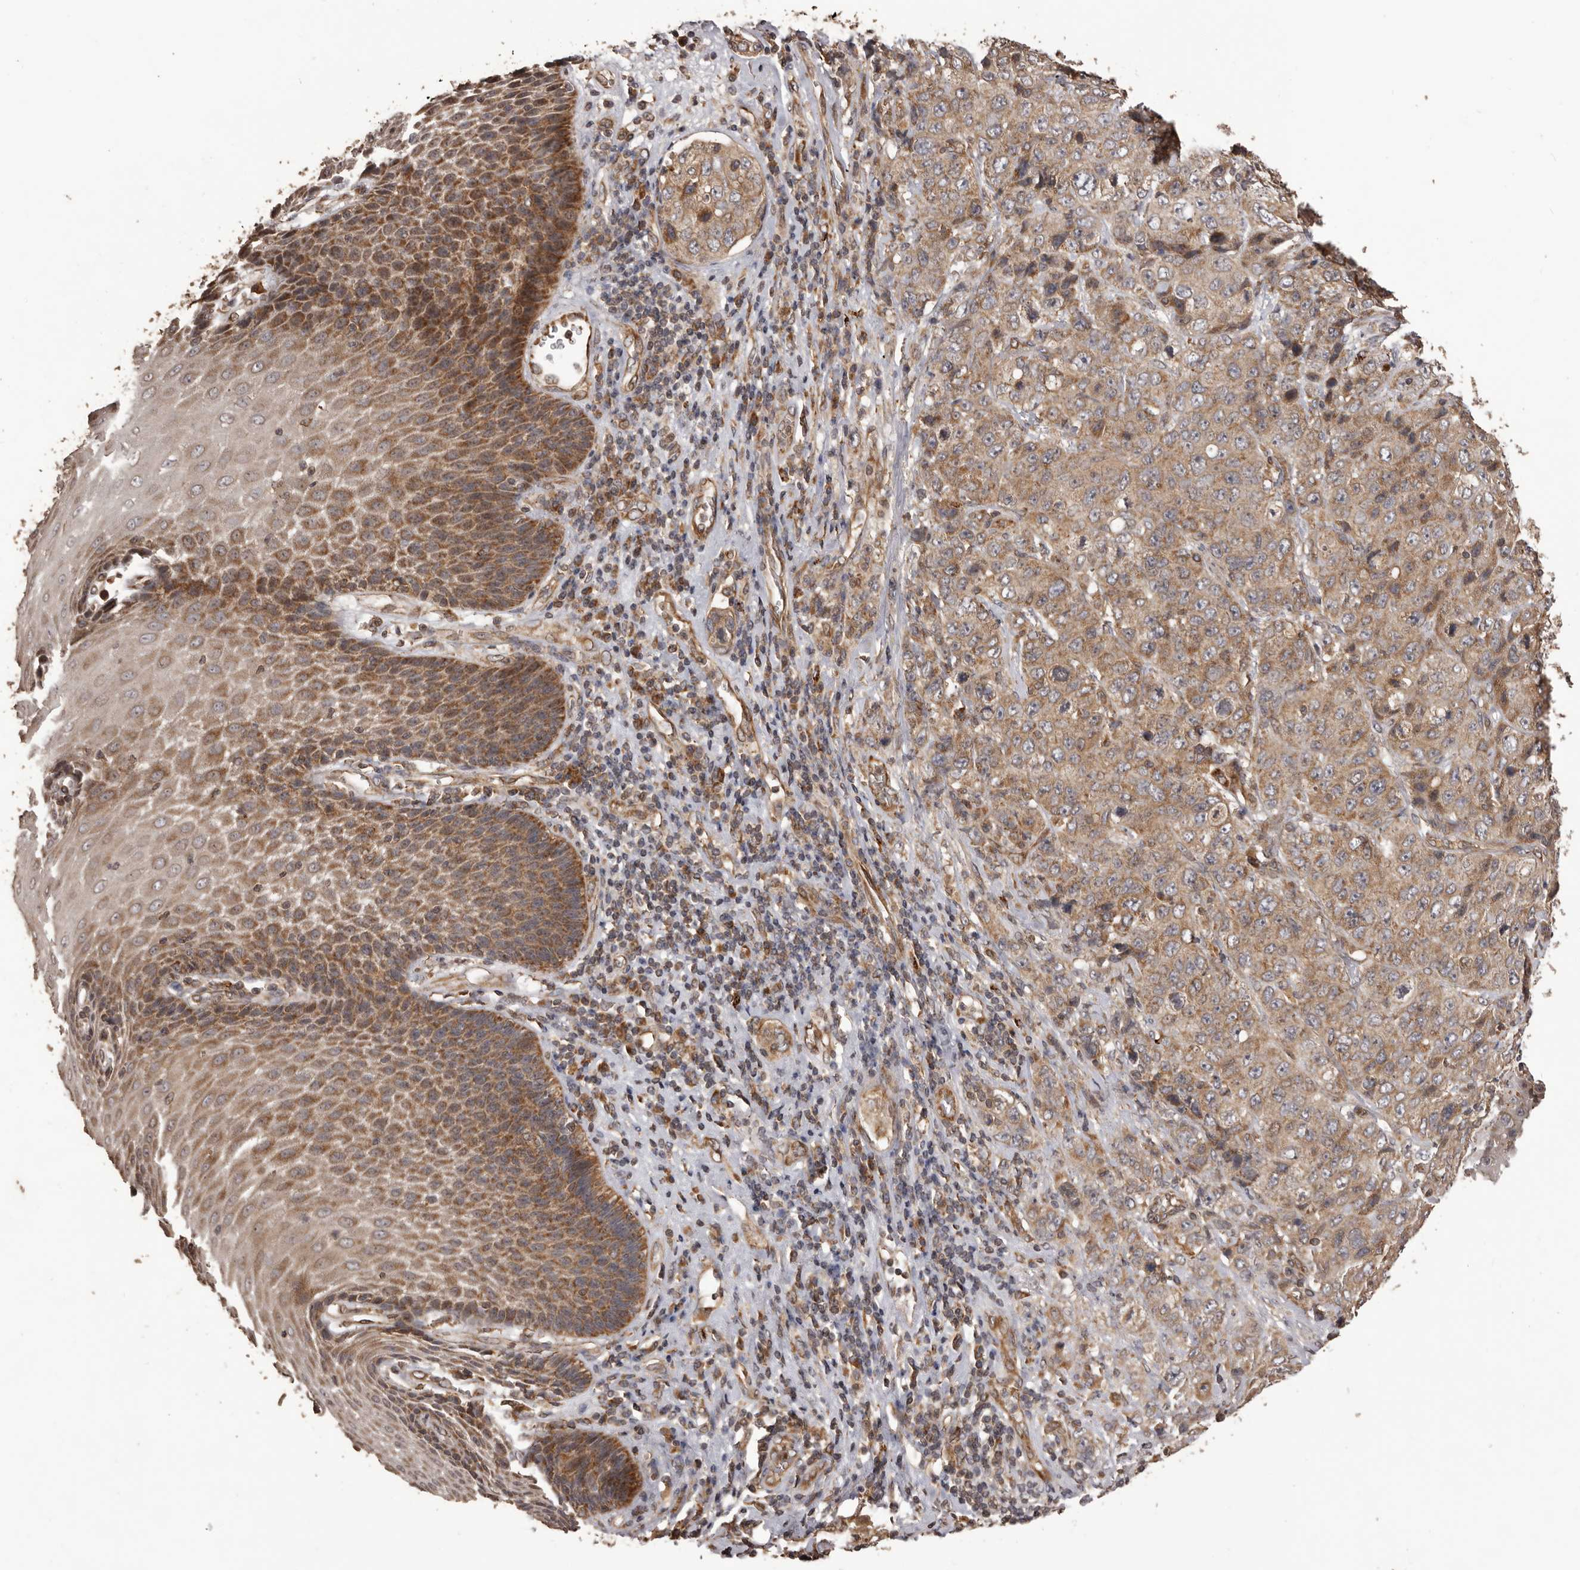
{"staining": {"intensity": "moderate", "quantity": ">75%", "location": "cytoplasmic/membranous"}, "tissue": "stomach cancer", "cell_type": "Tumor cells", "image_type": "cancer", "snomed": [{"axis": "morphology", "description": "Adenocarcinoma, NOS"}, {"axis": "topography", "description": "Stomach"}], "caption": "Protein expression by immunohistochemistry reveals moderate cytoplasmic/membranous expression in approximately >75% of tumor cells in stomach adenocarcinoma.", "gene": "QRSL1", "patient": {"sex": "male", "age": 48}}